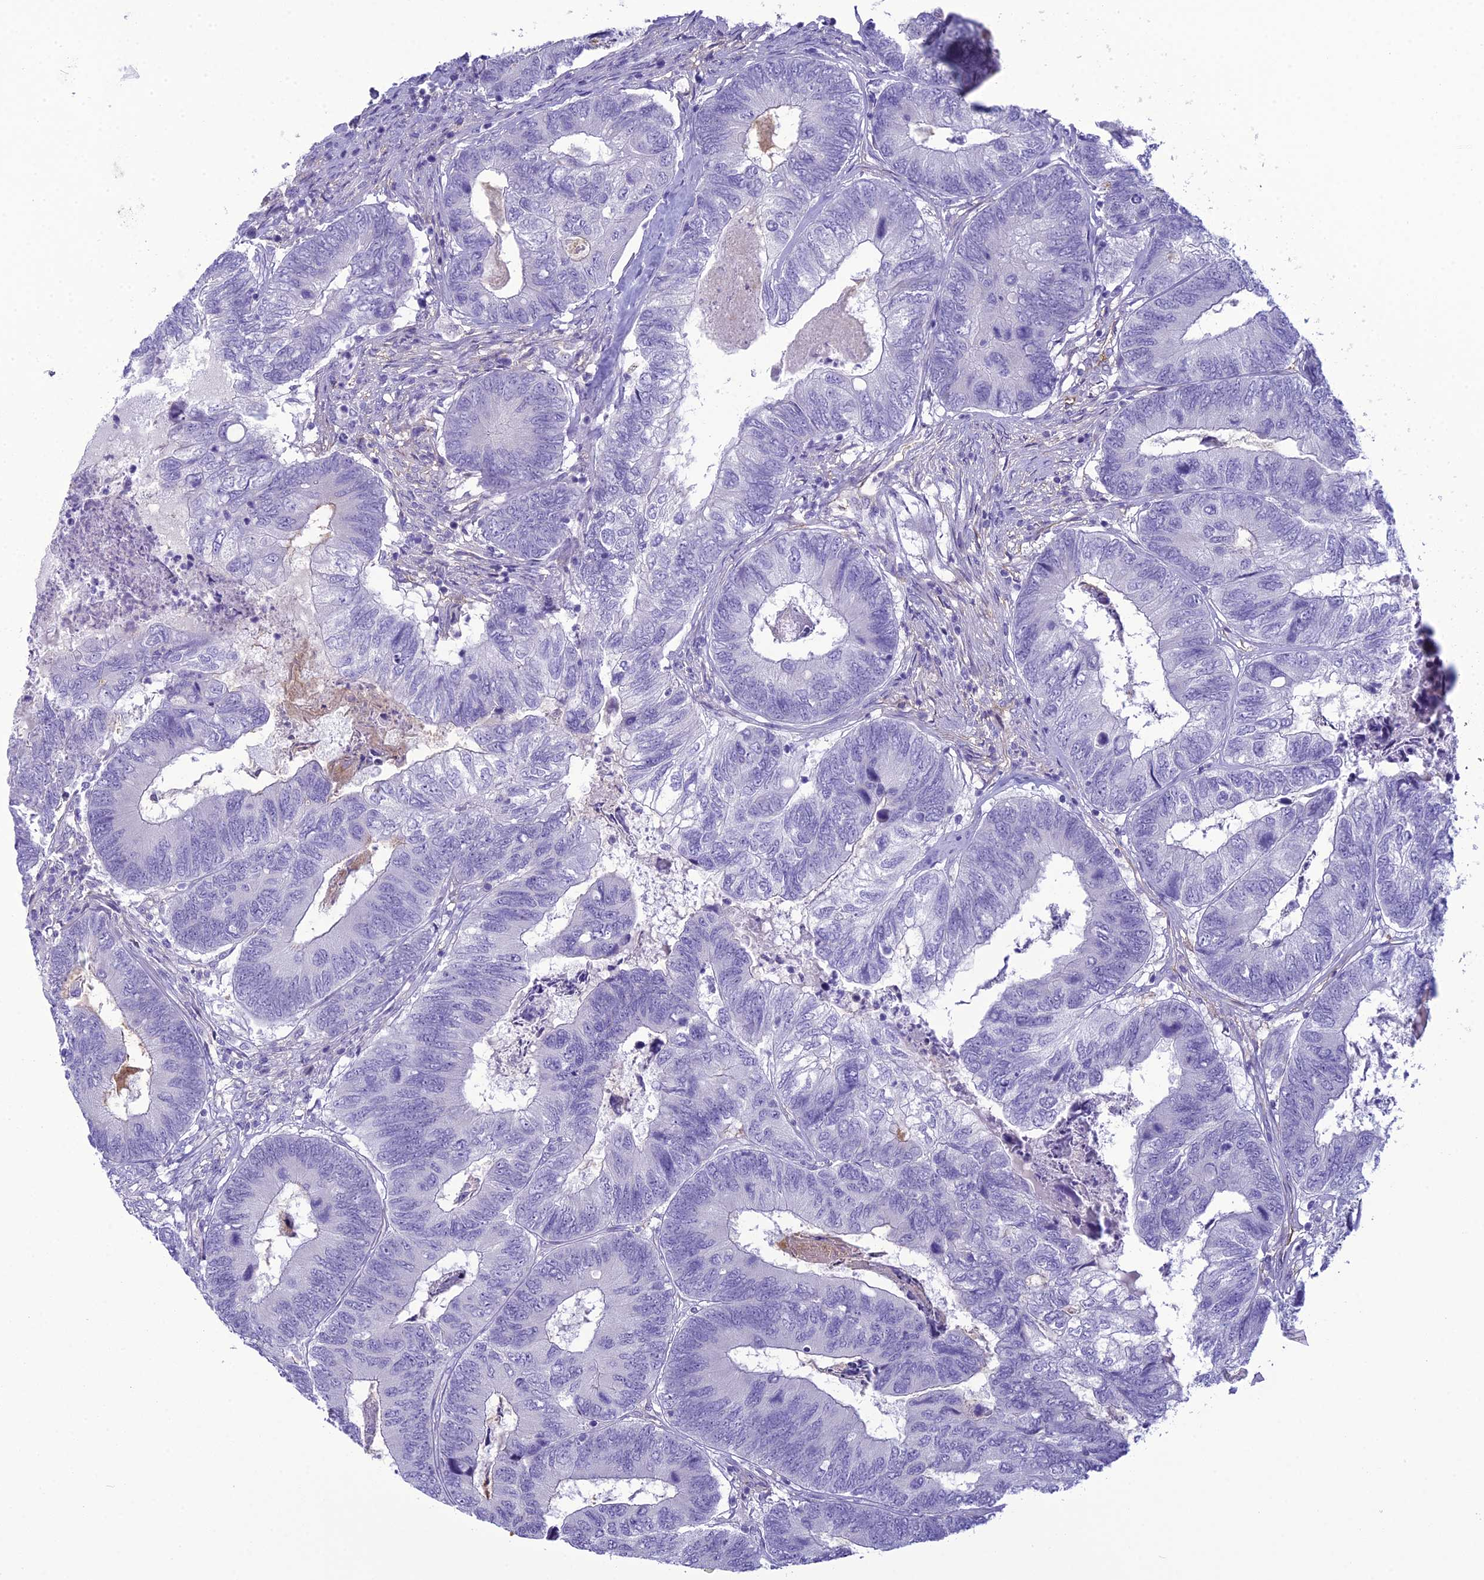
{"staining": {"intensity": "negative", "quantity": "none", "location": "none"}, "tissue": "colorectal cancer", "cell_type": "Tumor cells", "image_type": "cancer", "snomed": [{"axis": "morphology", "description": "Adenocarcinoma, NOS"}, {"axis": "topography", "description": "Colon"}], "caption": "Immunohistochemistry (IHC) photomicrograph of human colorectal cancer stained for a protein (brown), which demonstrates no positivity in tumor cells. (DAB (3,3'-diaminobenzidine) immunohistochemistry, high magnification).", "gene": "ACE", "patient": {"sex": "female", "age": 67}}